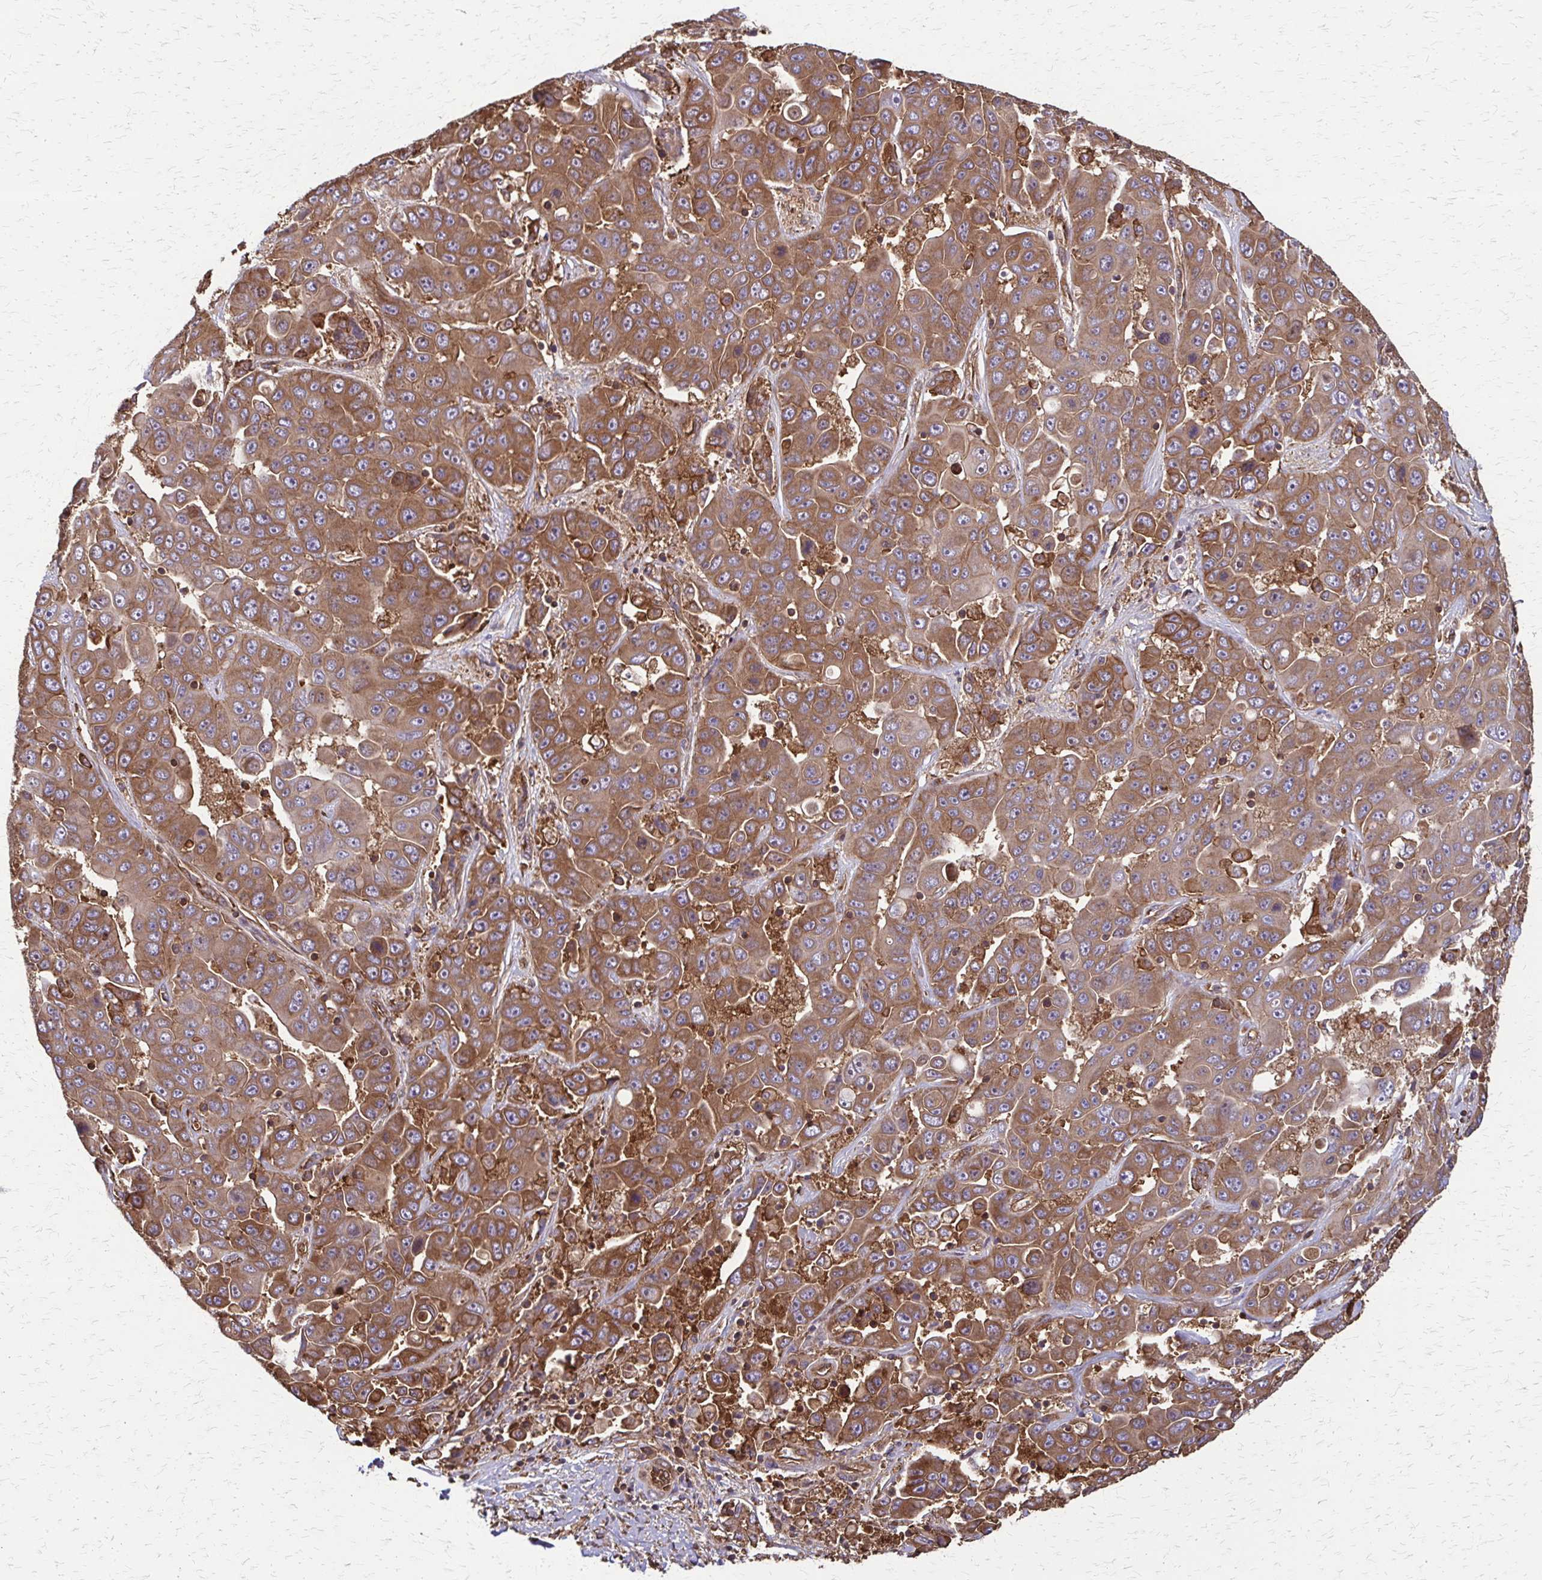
{"staining": {"intensity": "moderate", "quantity": ">75%", "location": "cytoplasmic/membranous"}, "tissue": "liver cancer", "cell_type": "Tumor cells", "image_type": "cancer", "snomed": [{"axis": "morphology", "description": "Cholangiocarcinoma"}, {"axis": "topography", "description": "Liver"}], "caption": "Human cholangiocarcinoma (liver) stained for a protein (brown) exhibits moderate cytoplasmic/membranous positive staining in about >75% of tumor cells.", "gene": "EEF2", "patient": {"sex": "female", "age": 52}}